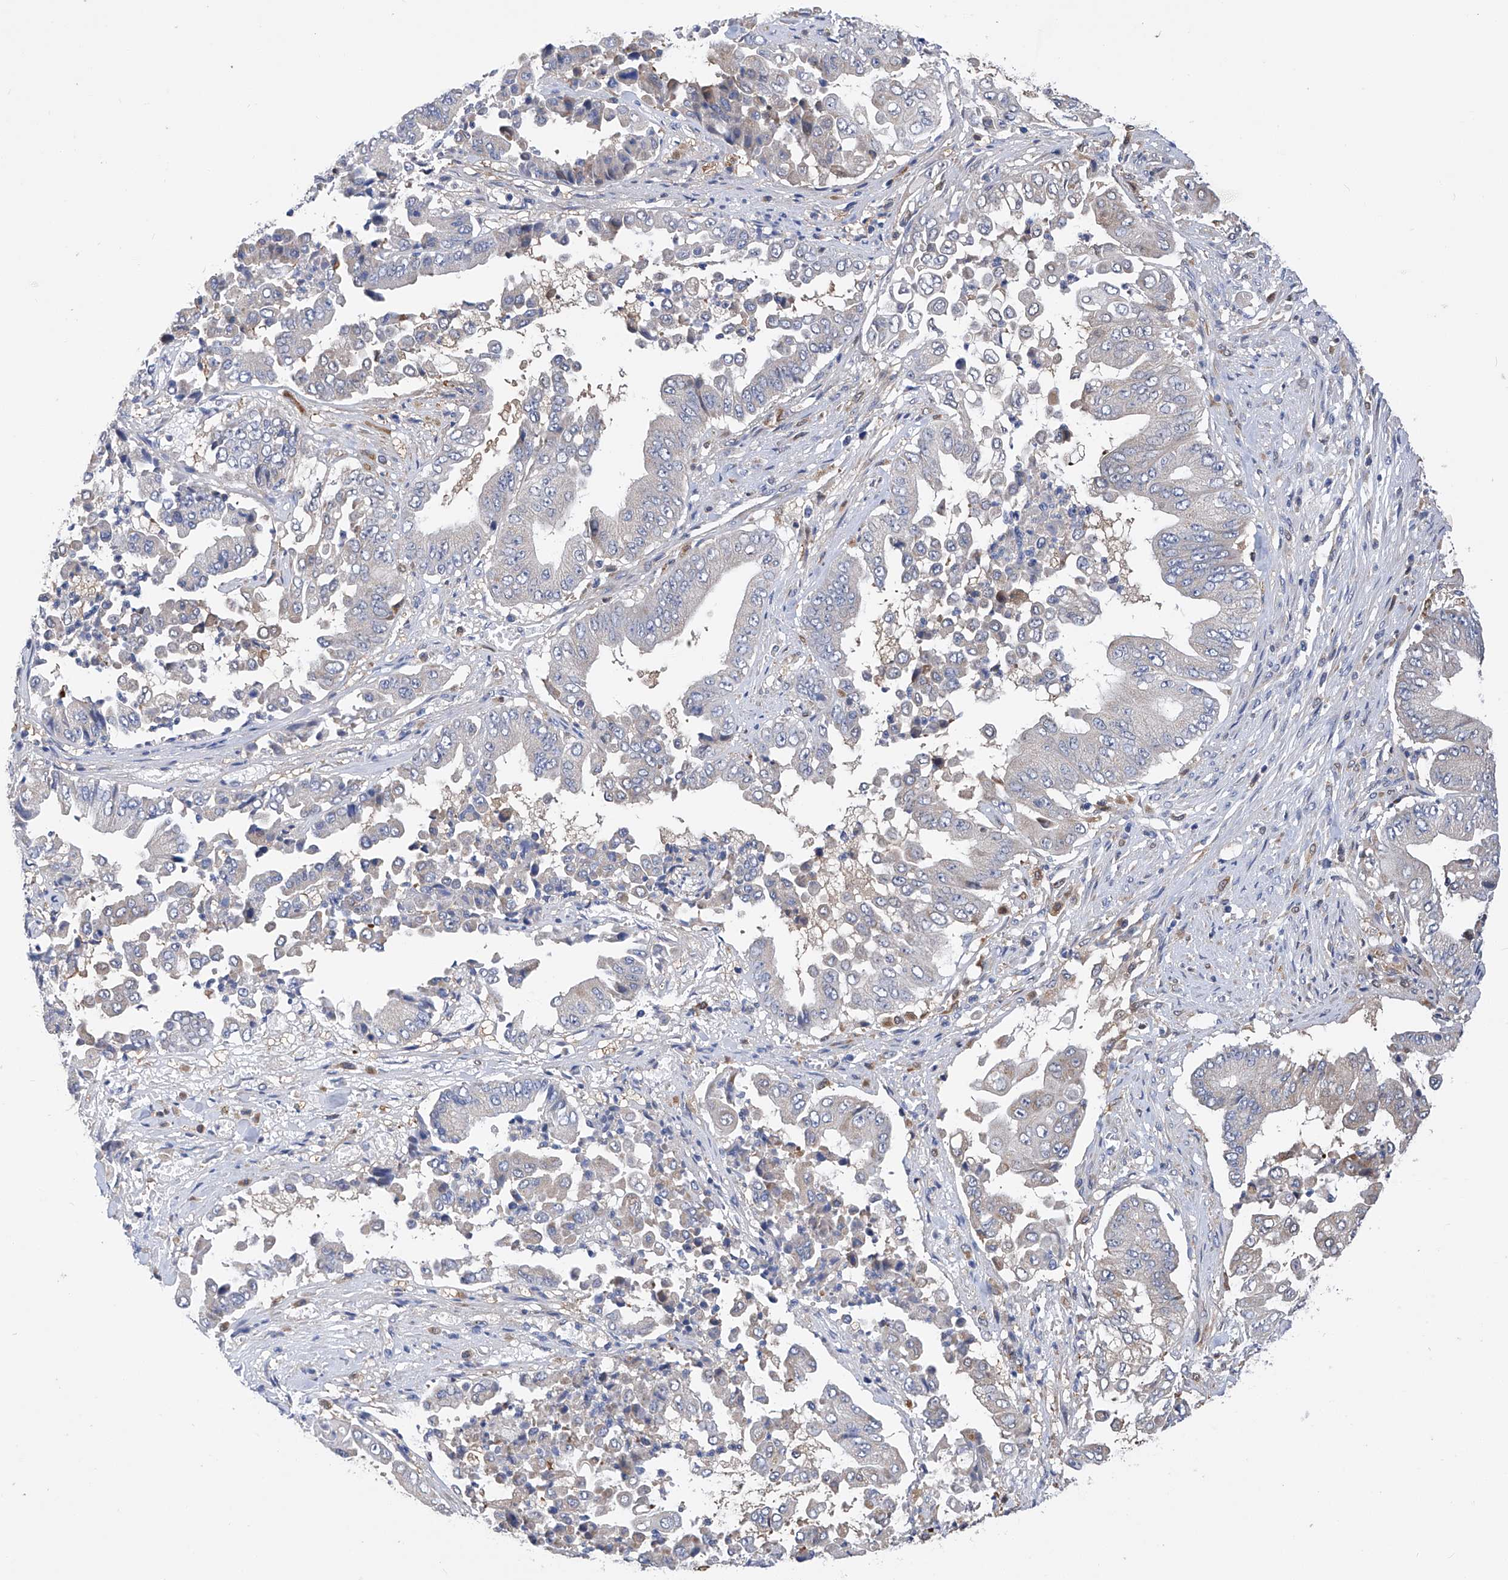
{"staining": {"intensity": "weak", "quantity": "<25%", "location": "cytoplasmic/membranous"}, "tissue": "pancreatic cancer", "cell_type": "Tumor cells", "image_type": "cancer", "snomed": [{"axis": "morphology", "description": "Adenocarcinoma, NOS"}, {"axis": "topography", "description": "Pancreas"}], "caption": "The immunohistochemistry (IHC) image has no significant positivity in tumor cells of pancreatic cancer tissue.", "gene": "SPATA20", "patient": {"sex": "female", "age": 77}}